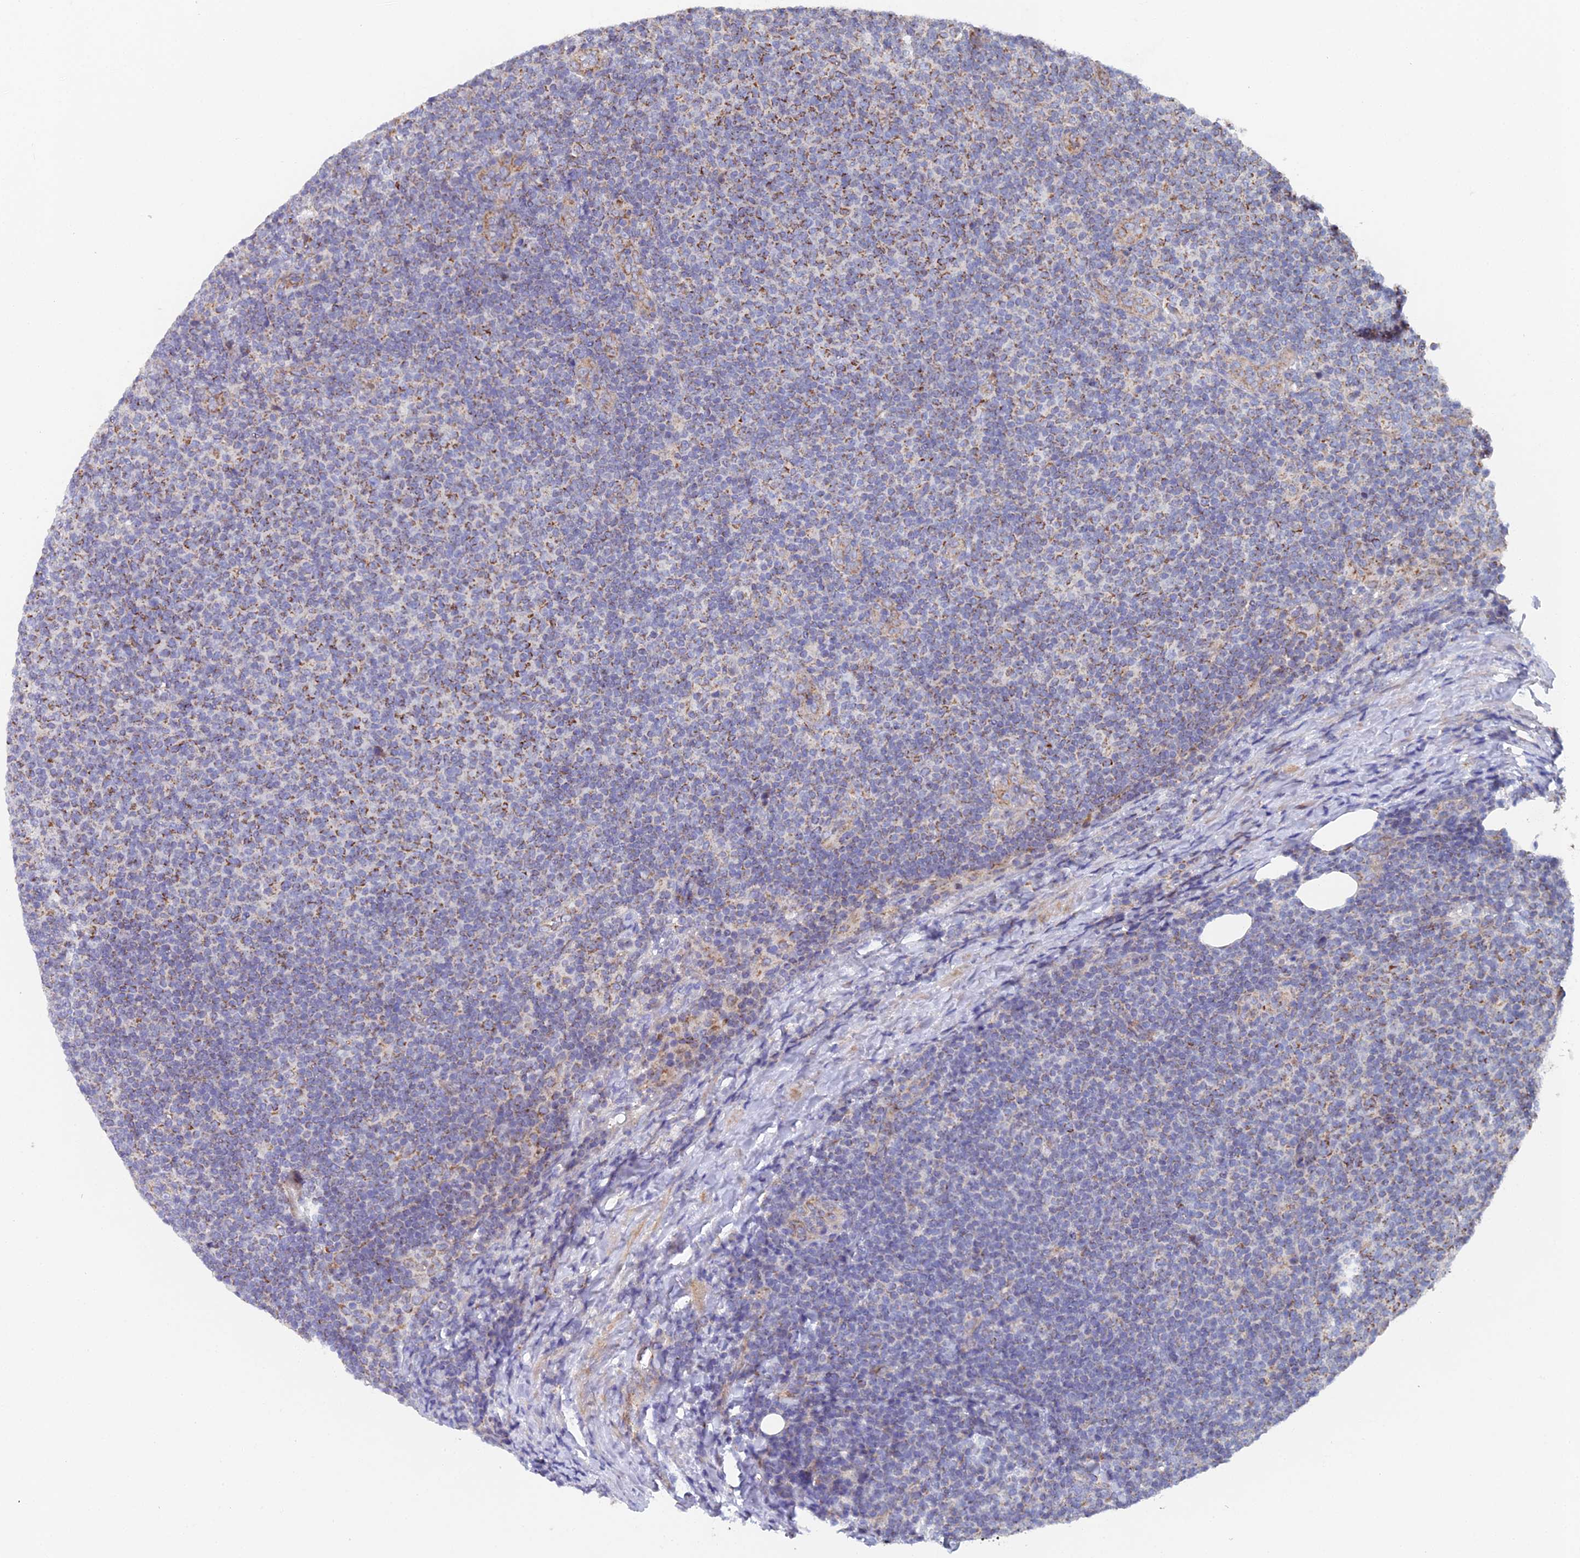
{"staining": {"intensity": "moderate", "quantity": "<25%", "location": "cytoplasmic/membranous"}, "tissue": "lymphoma", "cell_type": "Tumor cells", "image_type": "cancer", "snomed": [{"axis": "morphology", "description": "Malignant lymphoma, non-Hodgkin's type, Low grade"}, {"axis": "topography", "description": "Lymph node"}], "caption": "A high-resolution micrograph shows immunohistochemistry staining of lymphoma, which displays moderate cytoplasmic/membranous expression in about <25% of tumor cells. (DAB (3,3'-diaminobenzidine) IHC with brightfield microscopy, high magnification).", "gene": "ECSIT", "patient": {"sex": "male", "age": 66}}